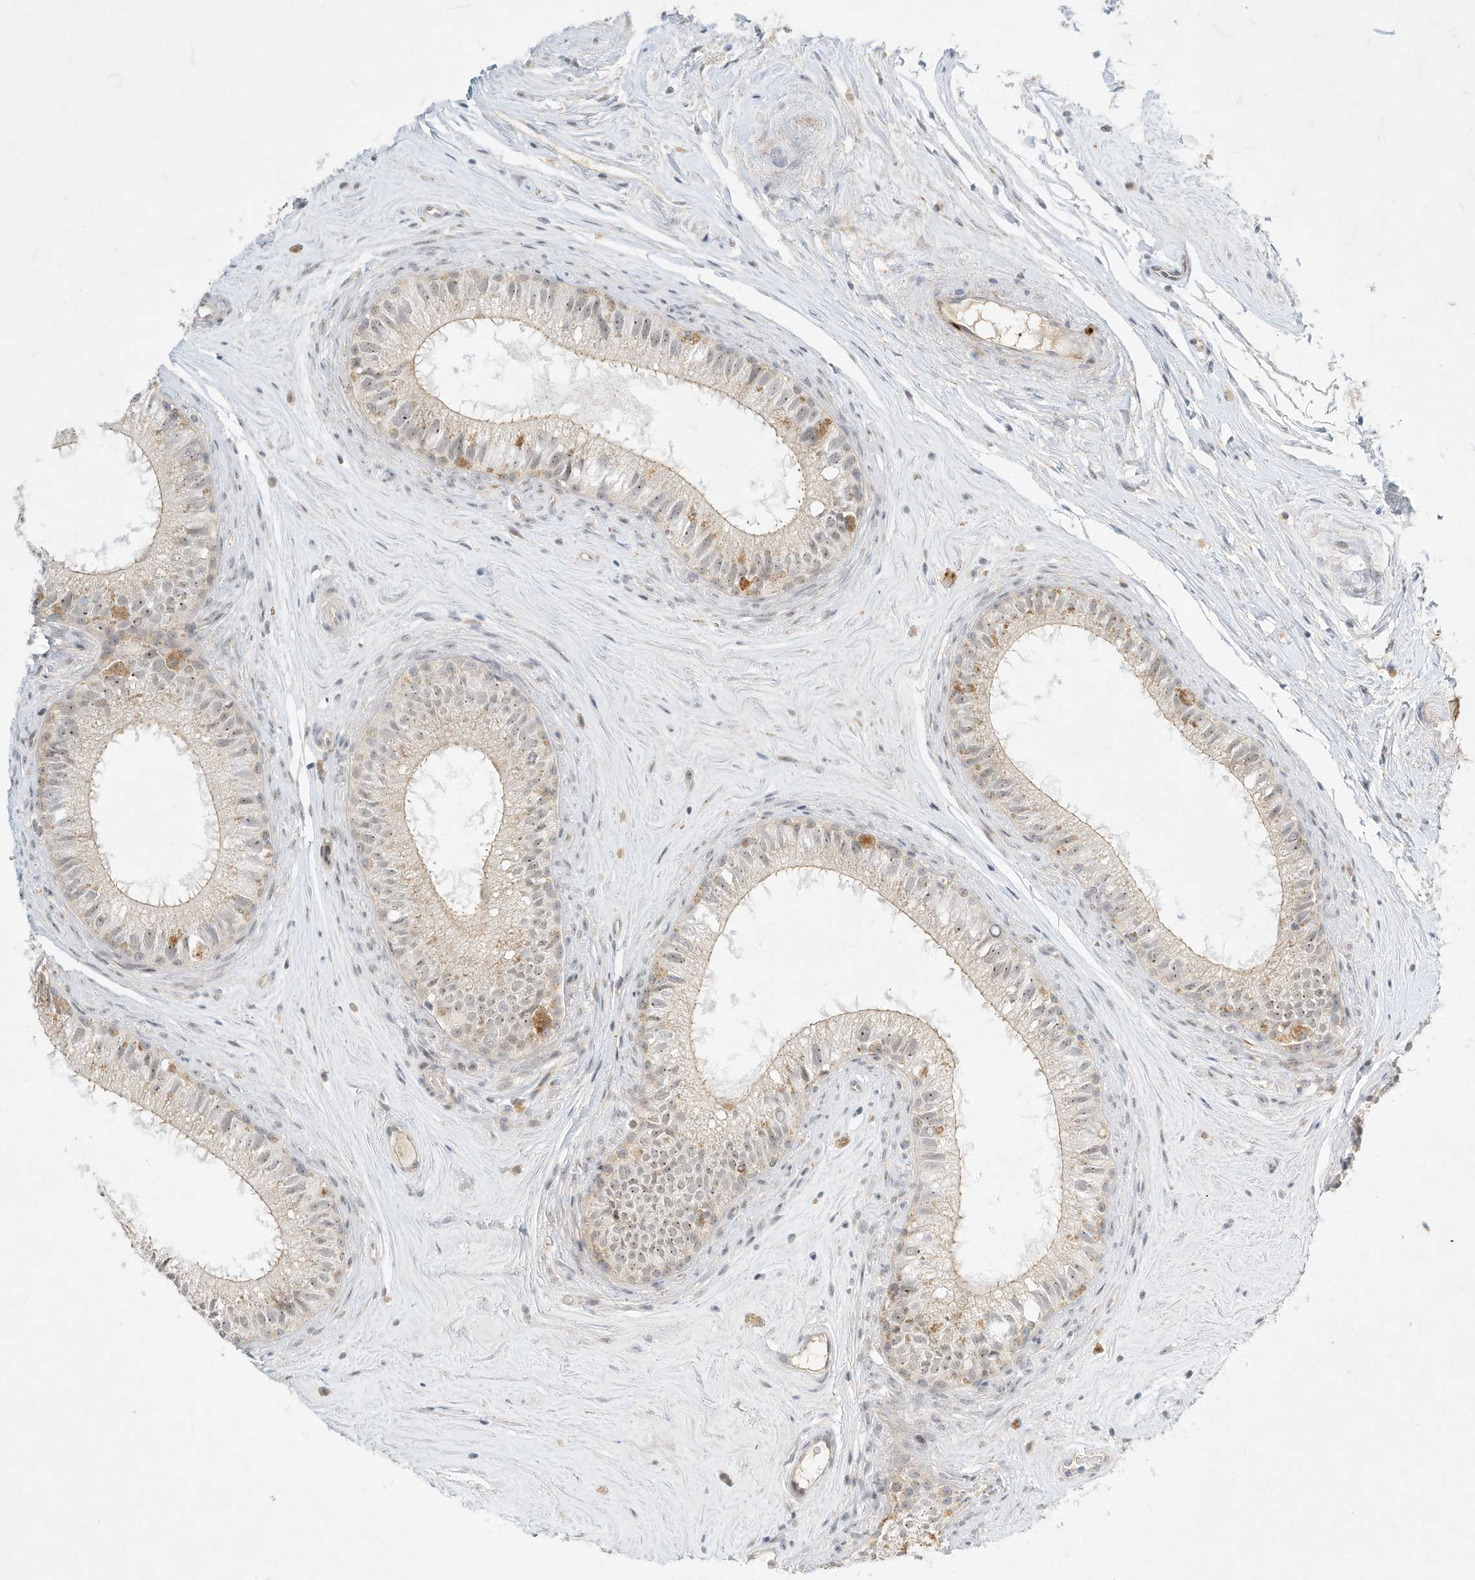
{"staining": {"intensity": "weak", "quantity": "<25%", "location": "cytoplasmic/membranous"}, "tissue": "epididymis", "cell_type": "Glandular cells", "image_type": "normal", "snomed": [{"axis": "morphology", "description": "Normal tissue, NOS"}, {"axis": "topography", "description": "Epididymis"}], "caption": "This is an immunohistochemistry photomicrograph of unremarkable human epididymis. There is no expression in glandular cells.", "gene": "PAK6", "patient": {"sex": "male", "age": 71}}